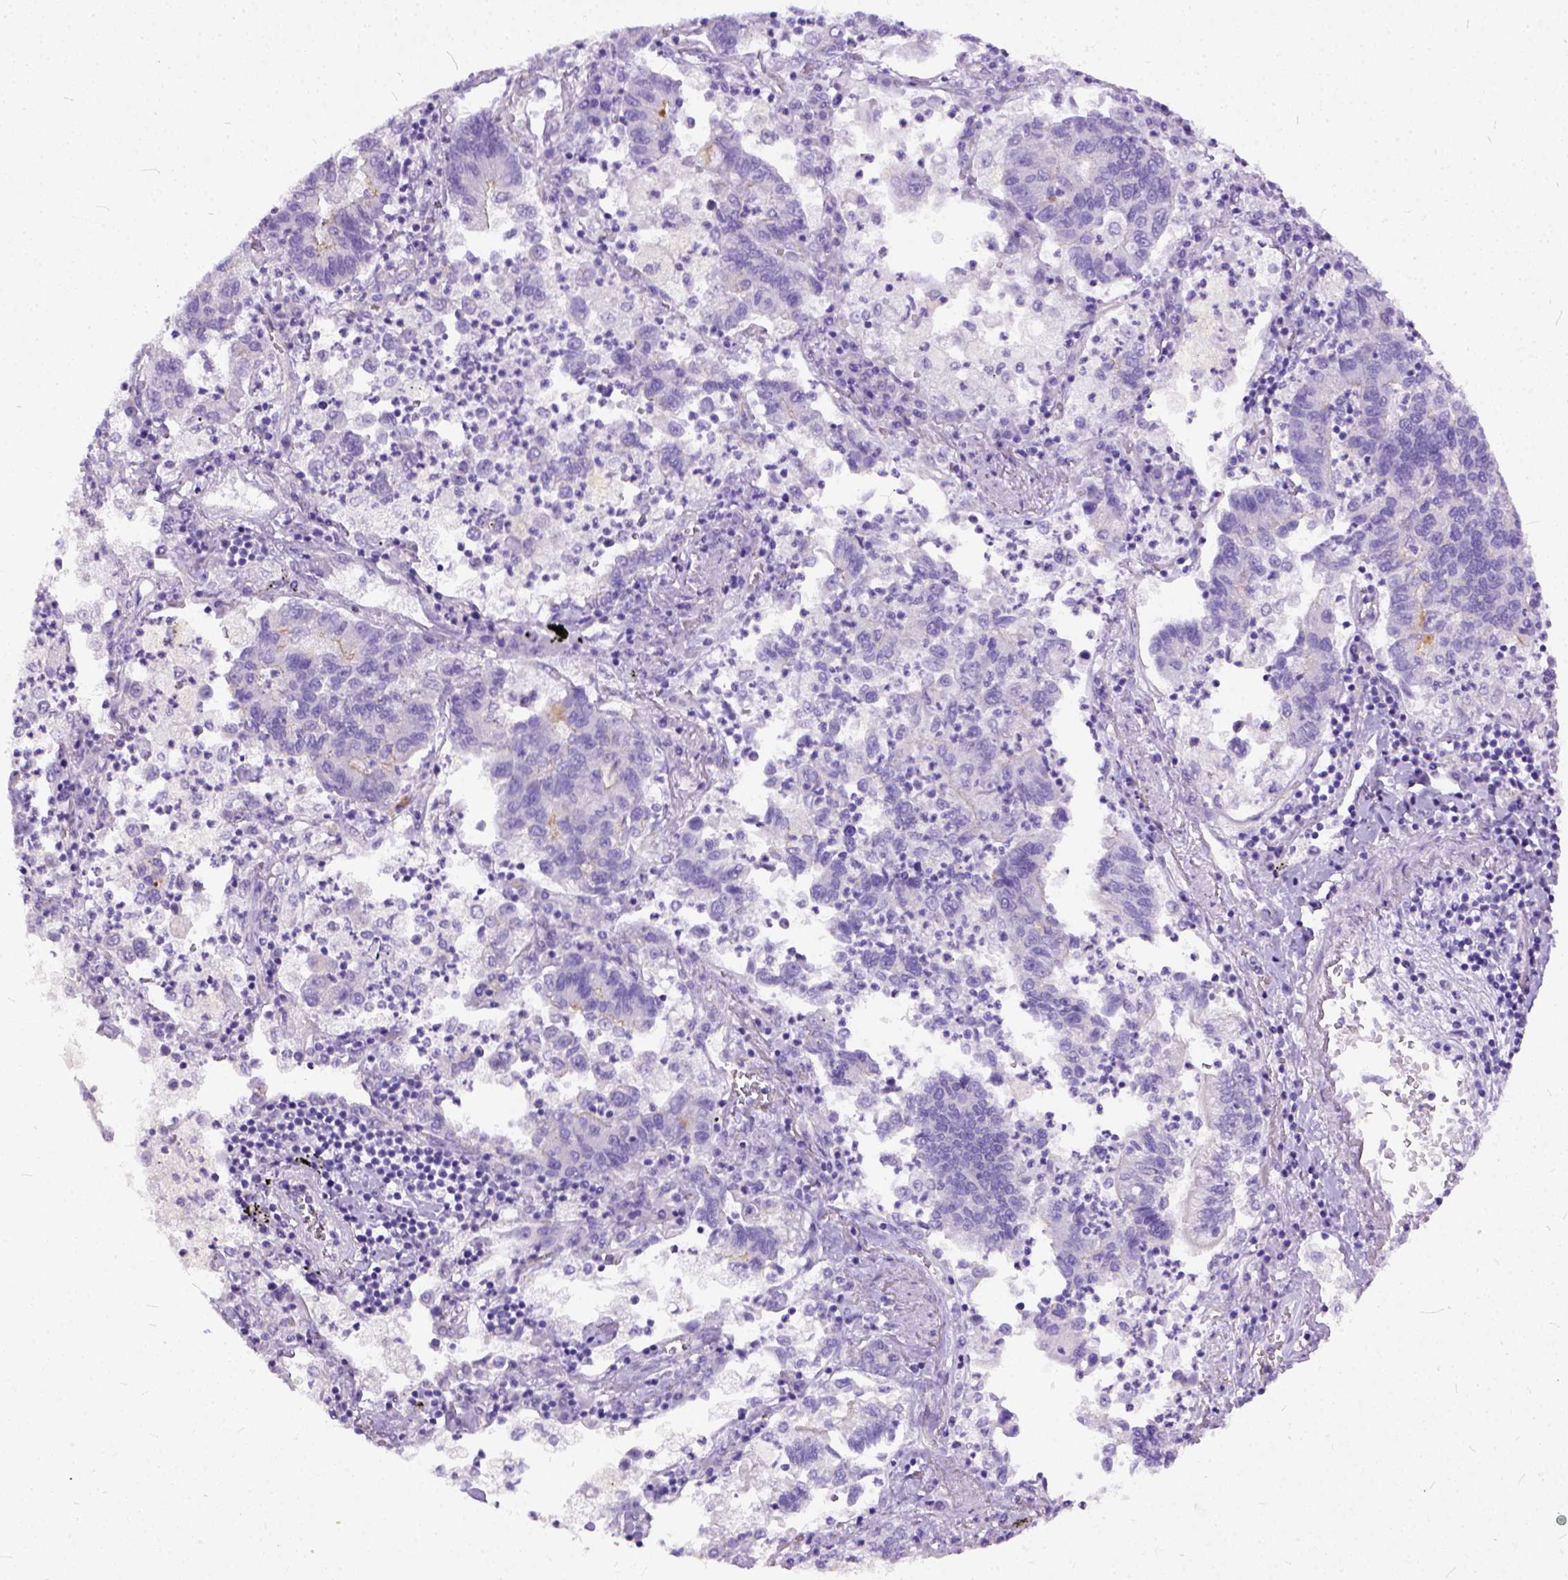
{"staining": {"intensity": "negative", "quantity": "none", "location": "none"}, "tissue": "lung cancer", "cell_type": "Tumor cells", "image_type": "cancer", "snomed": [{"axis": "morphology", "description": "Adenocarcinoma, NOS"}, {"axis": "topography", "description": "Lung"}], "caption": "A histopathology image of human lung adenocarcinoma is negative for staining in tumor cells.", "gene": "ADGRF1", "patient": {"sex": "female", "age": 57}}